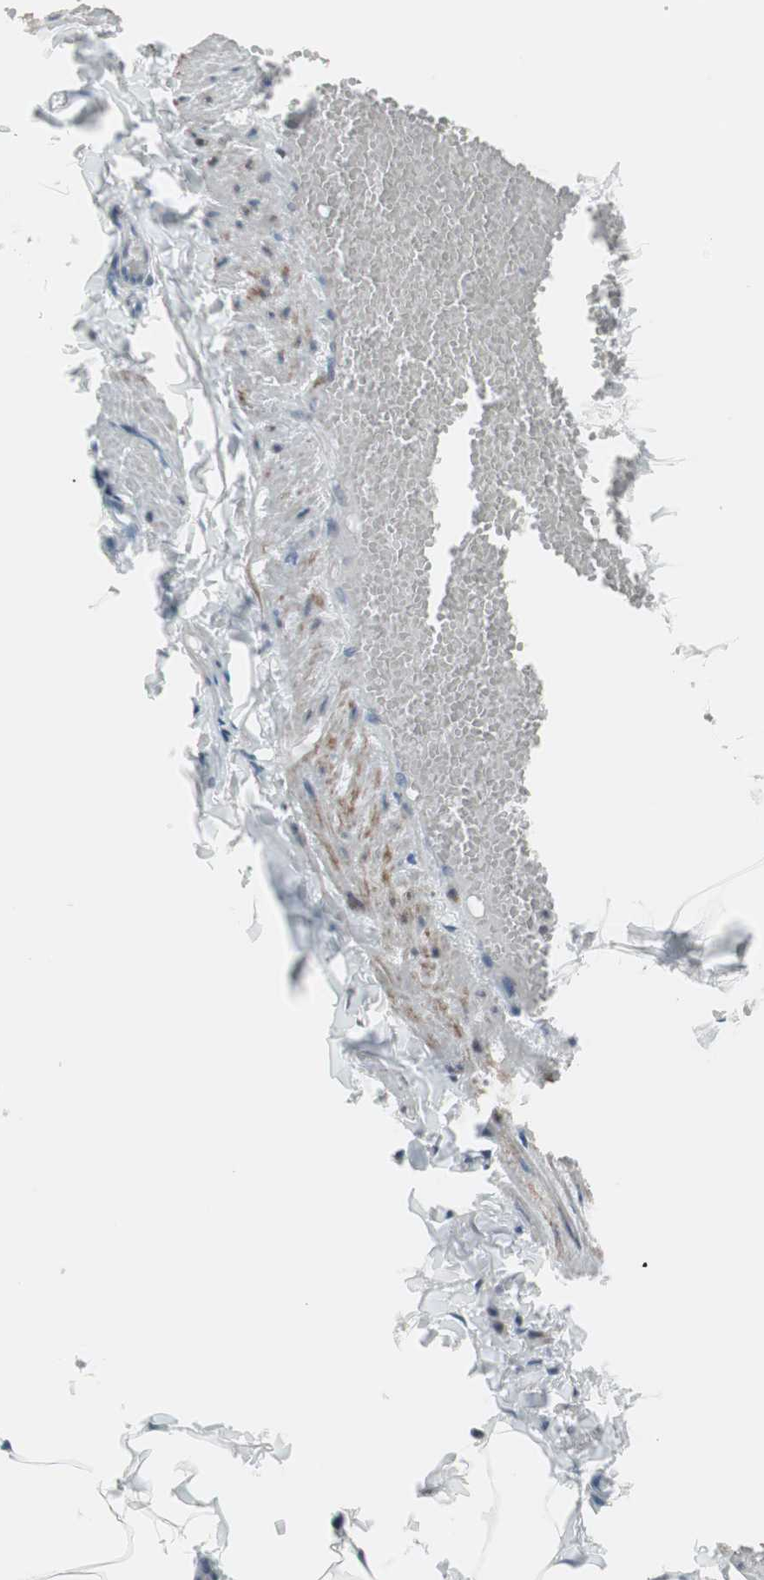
{"staining": {"intensity": "negative", "quantity": "none", "location": "none"}, "tissue": "adipose tissue", "cell_type": "Adipocytes", "image_type": "normal", "snomed": [{"axis": "morphology", "description": "Normal tissue, NOS"}, {"axis": "topography", "description": "Vascular tissue"}], "caption": "The immunohistochemistry micrograph has no significant positivity in adipocytes of adipose tissue. The staining was performed using DAB (3,3'-diaminobenzidine) to visualize the protein expression in brown, while the nuclei were stained in blue with hematoxylin (Magnification: 20x).", "gene": "ARID1A", "patient": {"sex": "male", "age": 41}}